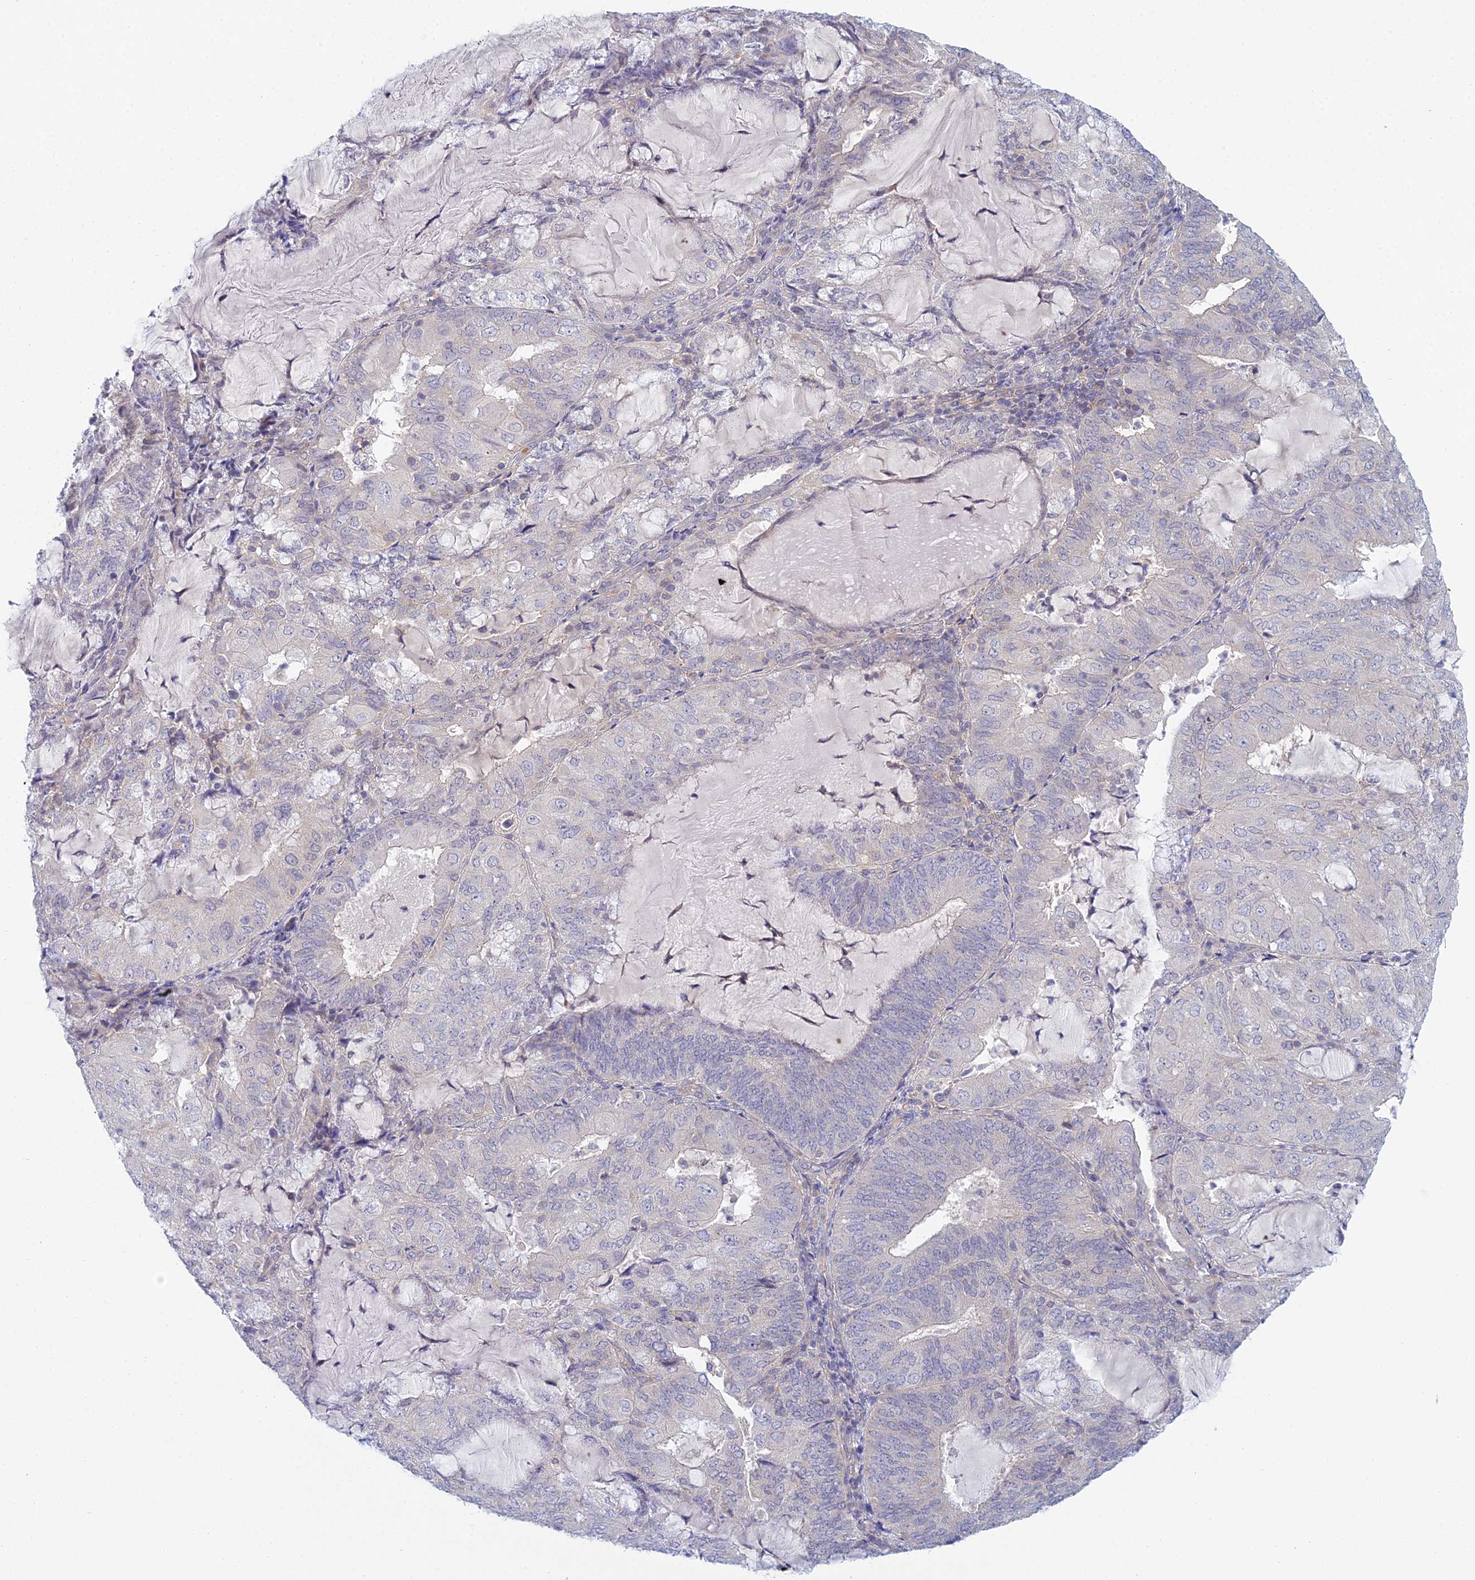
{"staining": {"intensity": "negative", "quantity": "none", "location": "none"}, "tissue": "endometrial cancer", "cell_type": "Tumor cells", "image_type": "cancer", "snomed": [{"axis": "morphology", "description": "Adenocarcinoma, NOS"}, {"axis": "topography", "description": "Endometrium"}], "caption": "Endometrial cancer (adenocarcinoma) was stained to show a protein in brown. There is no significant positivity in tumor cells. (DAB immunohistochemistry with hematoxylin counter stain).", "gene": "METTL26", "patient": {"sex": "female", "age": 81}}